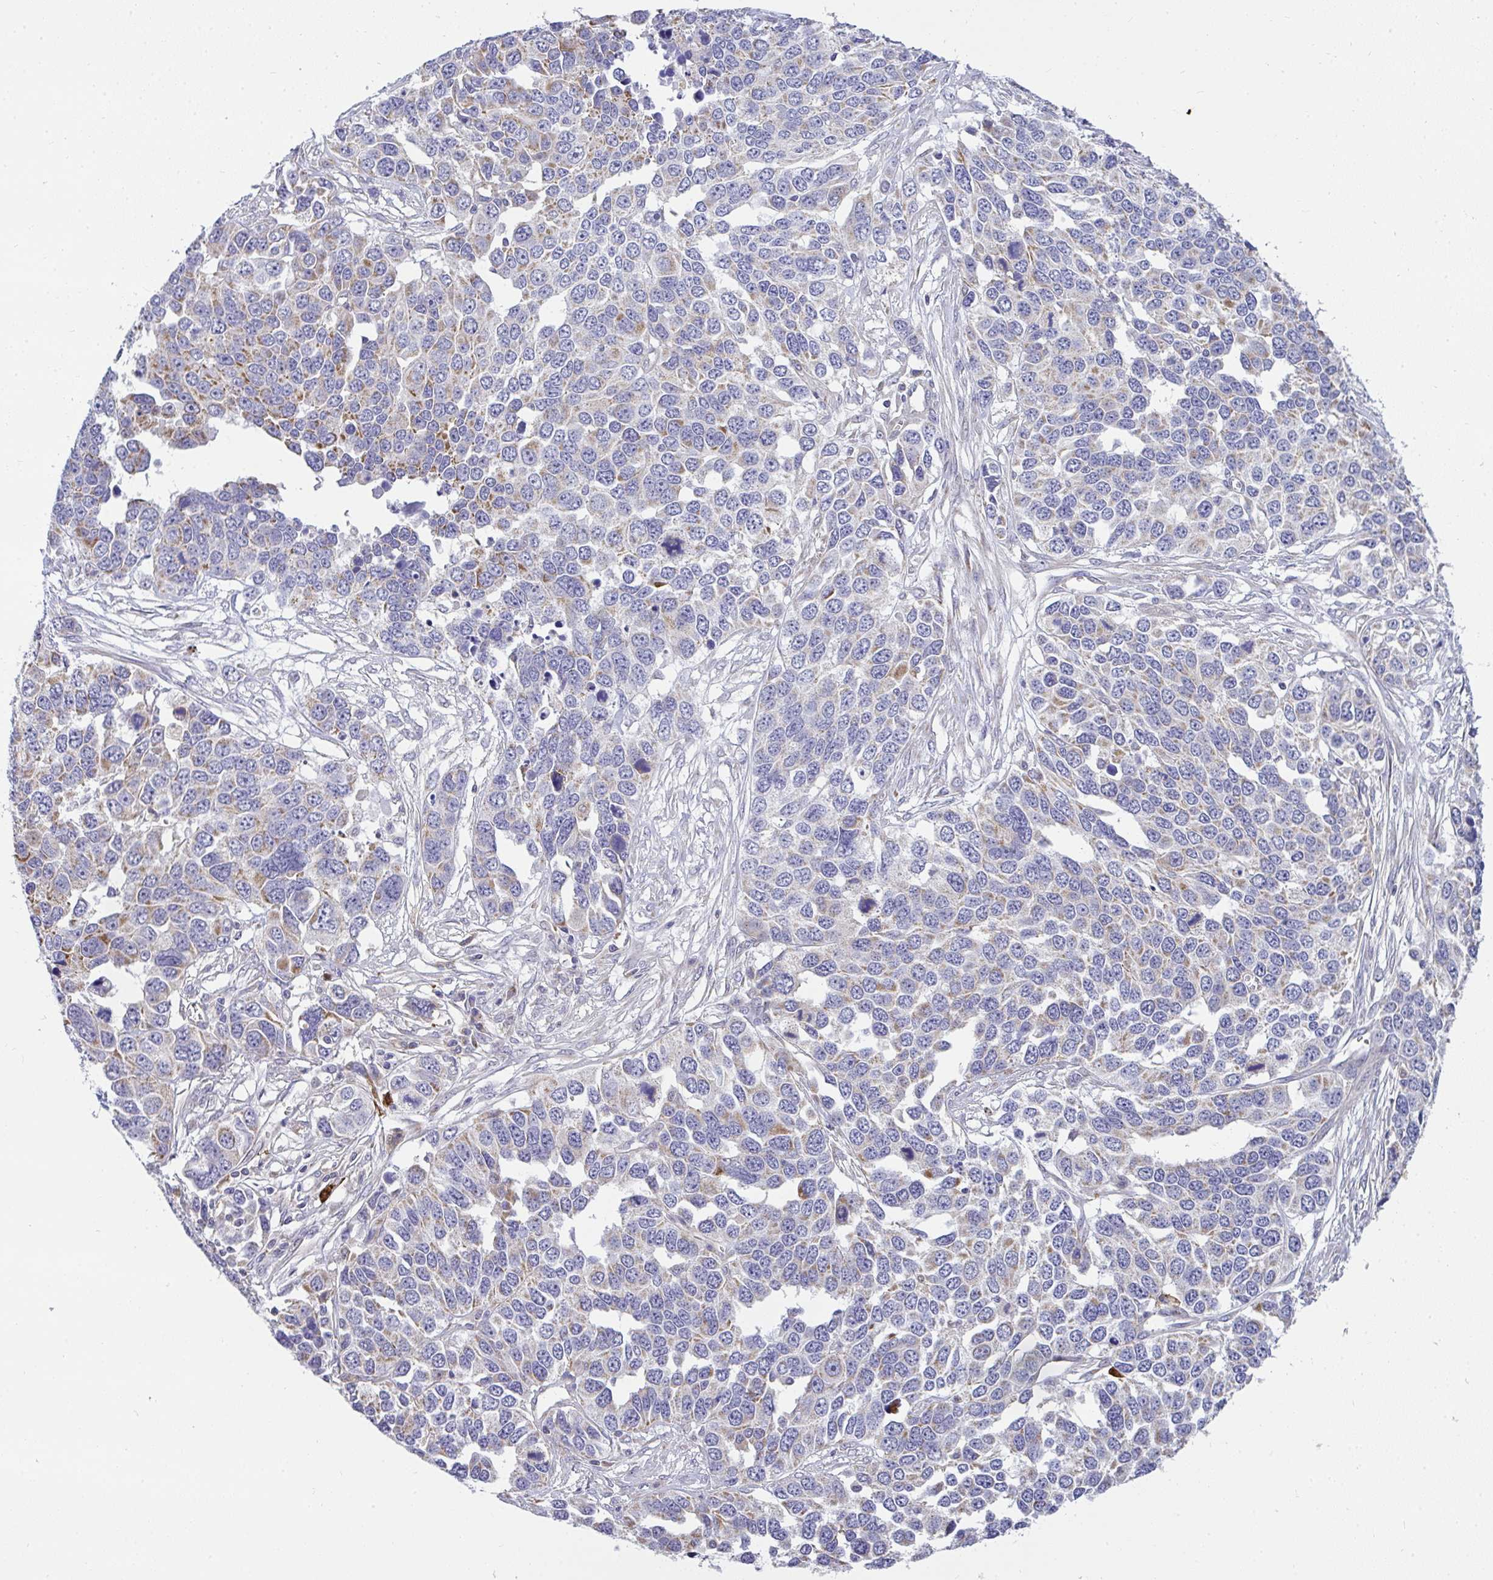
{"staining": {"intensity": "moderate", "quantity": "25%-75%", "location": "cytoplasmic/membranous"}, "tissue": "ovarian cancer", "cell_type": "Tumor cells", "image_type": "cancer", "snomed": [{"axis": "morphology", "description": "Cystadenocarcinoma, serous, NOS"}, {"axis": "topography", "description": "Ovary"}], "caption": "Immunohistochemistry histopathology image of ovarian cancer (serous cystadenocarcinoma) stained for a protein (brown), which exhibits medium levels of moderate cytoplasmic/membranous staining in approximately 25%-75% of tumor cells.", "gene": "SRRM4", "patient": {"sex": "female", "age": 76}}